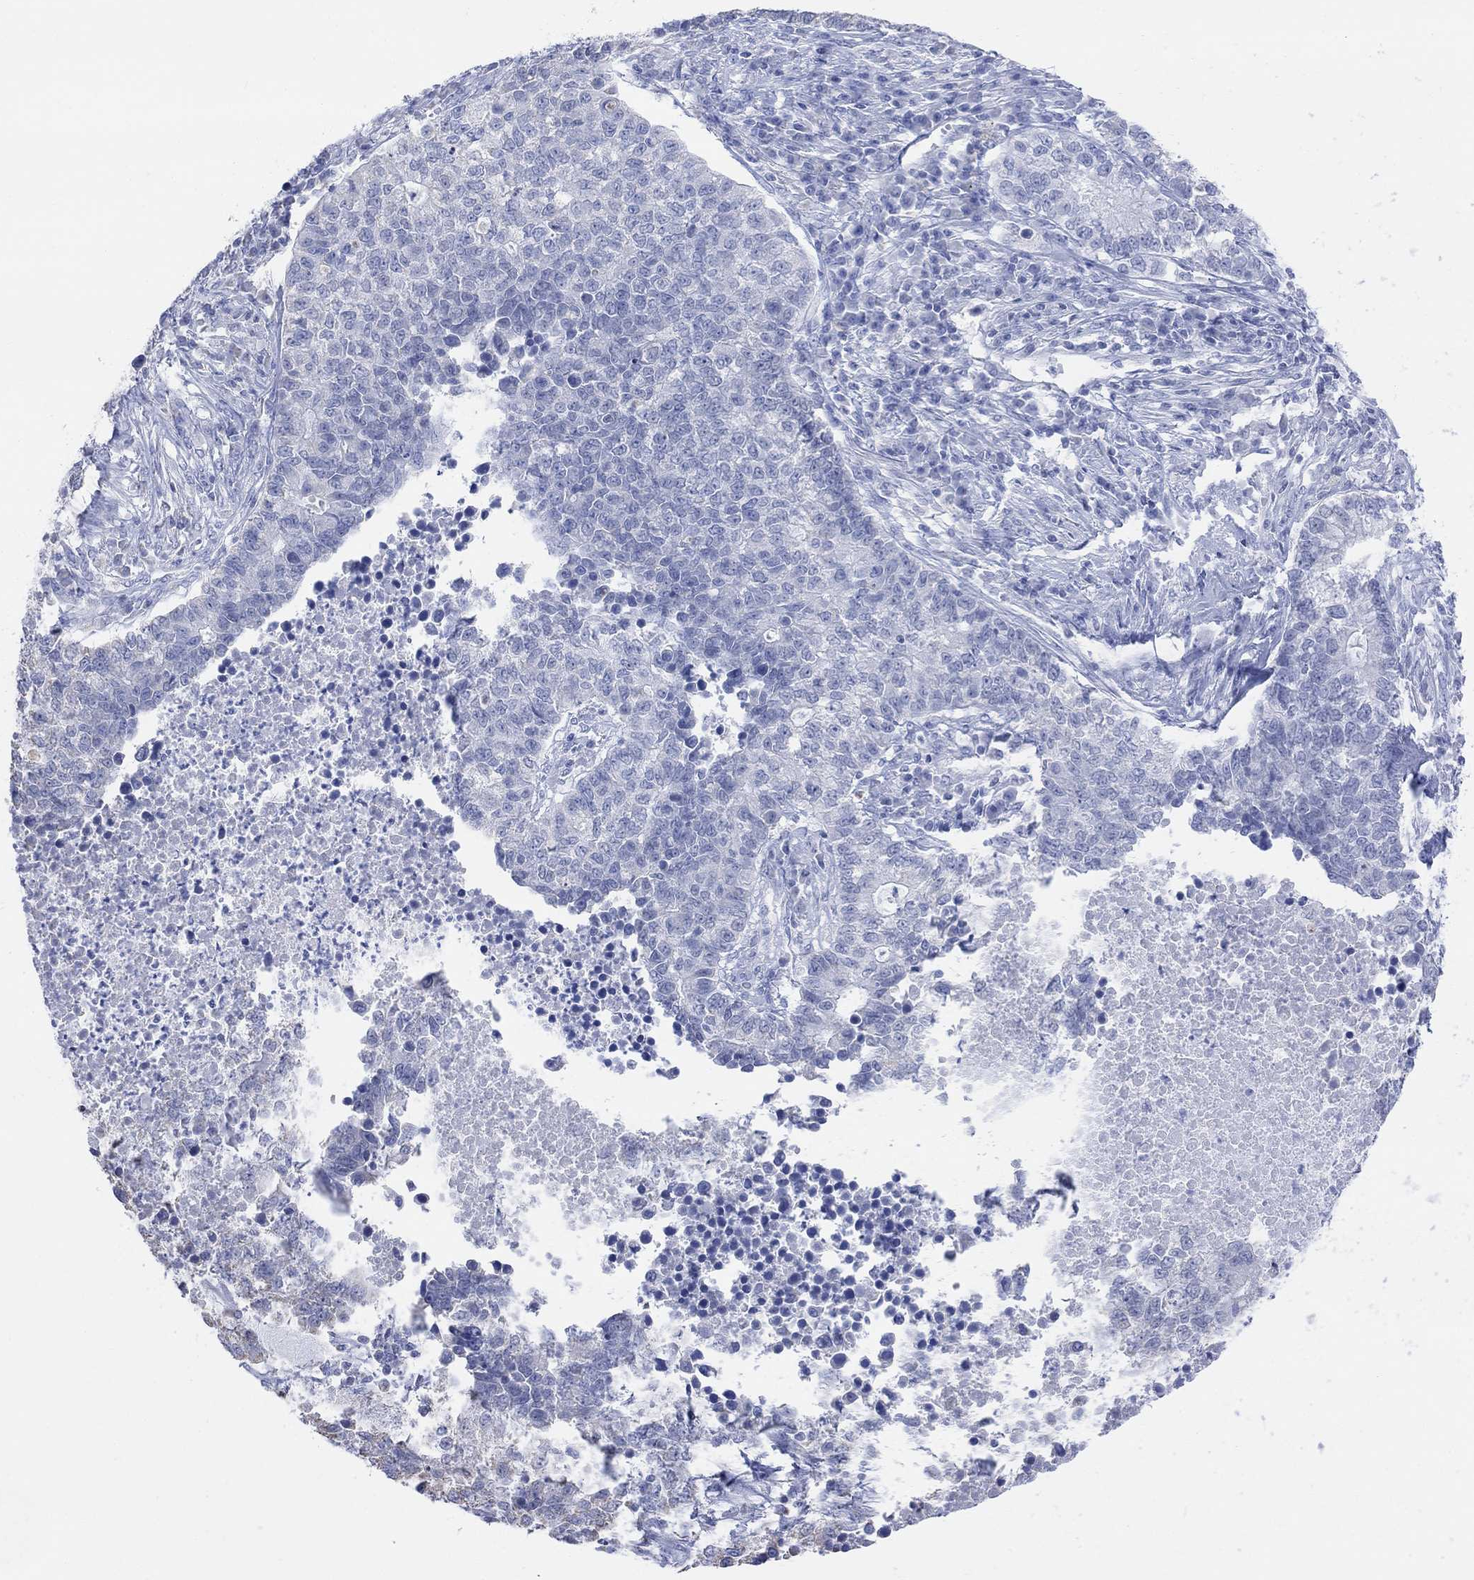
{"staining": {"intensity": "negative", "quantity": "none", "location": "none"}, "tissue": "lung cancer", "cell_type": "Tumor cells", "image_type": "cancer", "snomed": [{"axis": "morphology", "description": "Adenocarcinoma, NOS"}, {"axis": "topography", "description": "Lung"}], "caption": "Lung cancer was stained to show a protein in brown. There is no significant positivity in tumor cells. Nuclei are stained in blue.", "gene": "SYT12", "patient": {"sex": "male", "age": 57}}